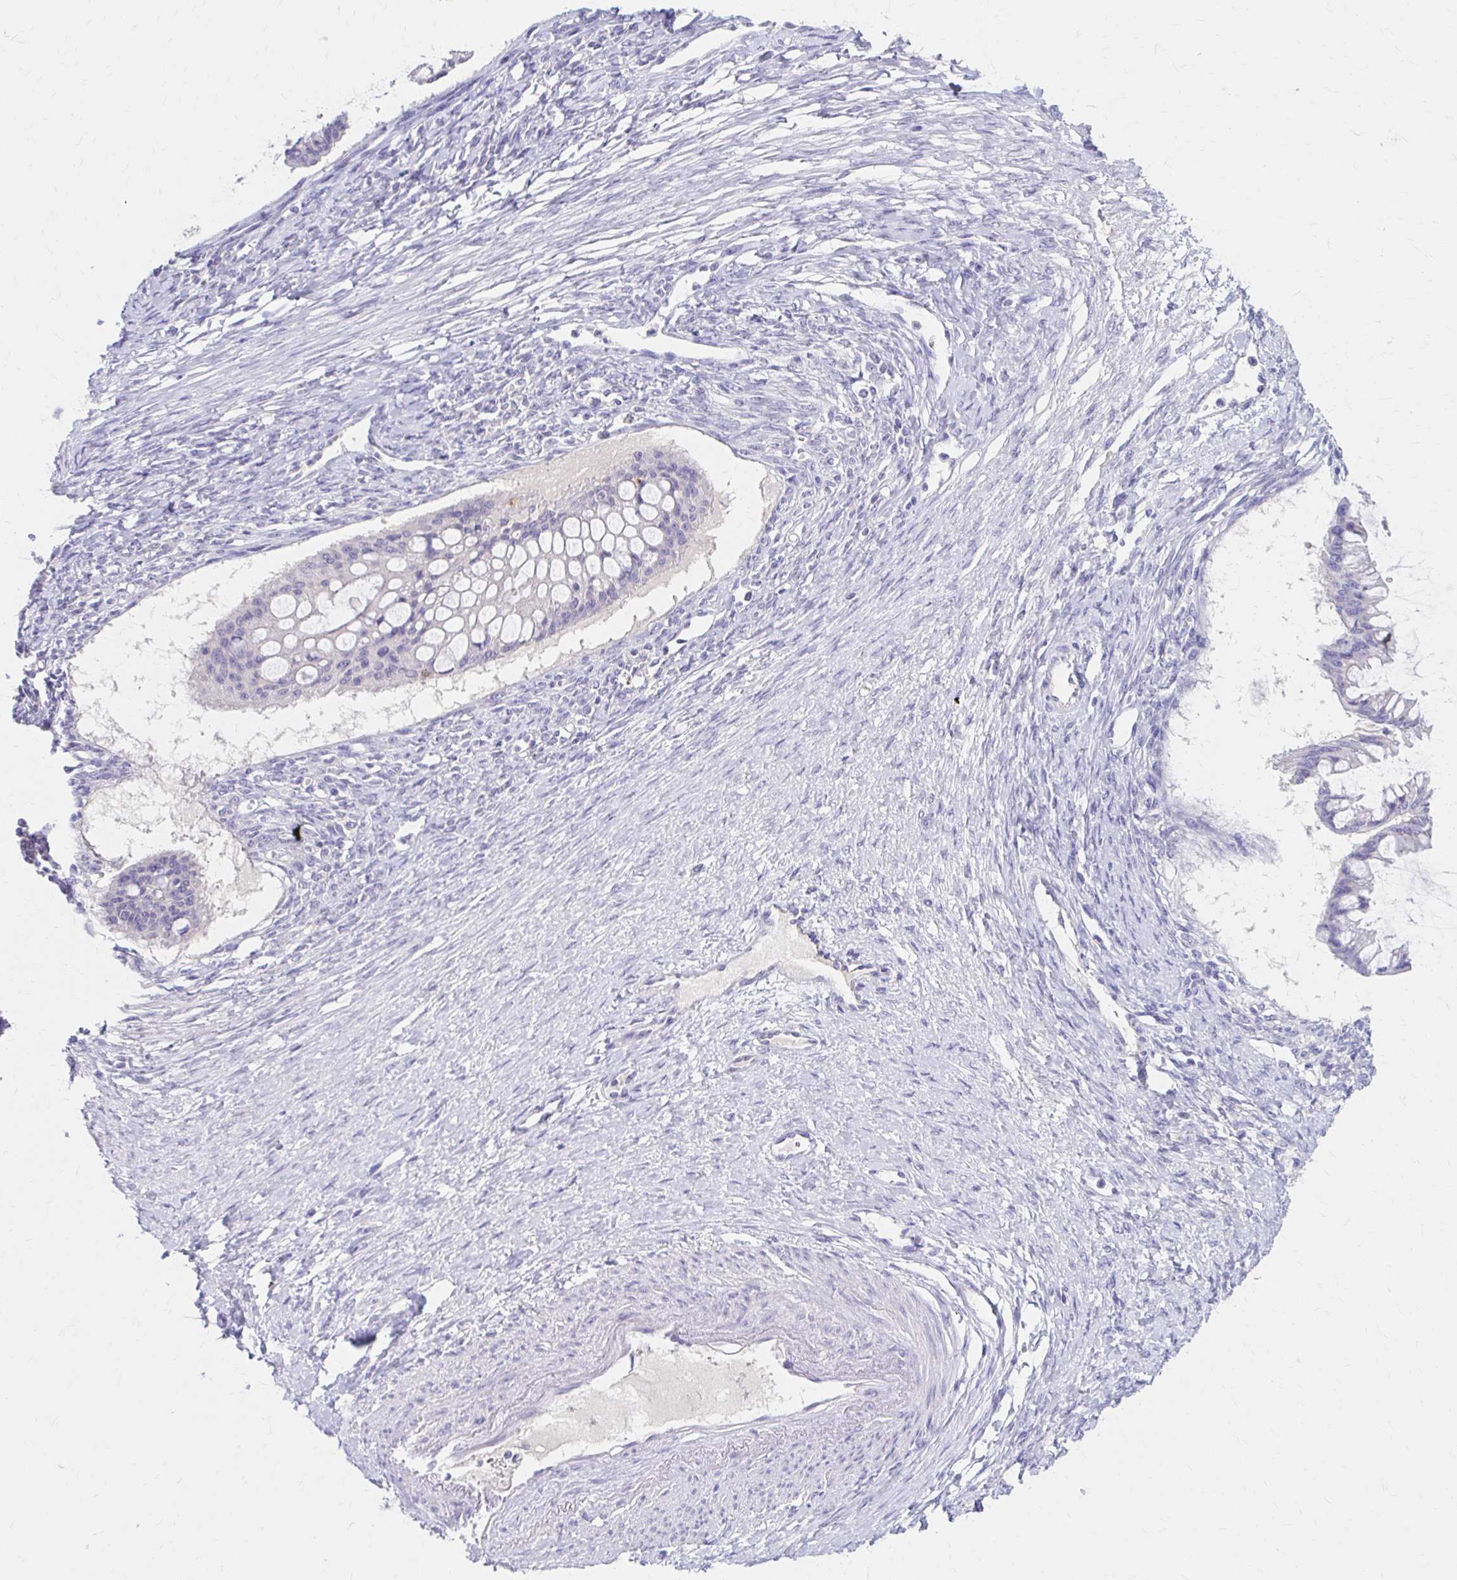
{"staining": {"intensity": "negative", "quantity": "none", "location": "none"}, "tissue": "ovarian cancer", "cell_type": "Tumor cells", "image_type": "cancer", "snomed": [{"axis": "morphology", "description": "Cystadenocarcinoma, mucinous, NOS"}, {"axis": "topography", "description": "Ovary"}], "caption": "DAB immunohistochemical staining of mucinous cystadenocarcinoma (ovarian) reveals no significant expression in tumor cells.", "gene": "AZGP1", "patient": {"sex": "female", "age": 73}}